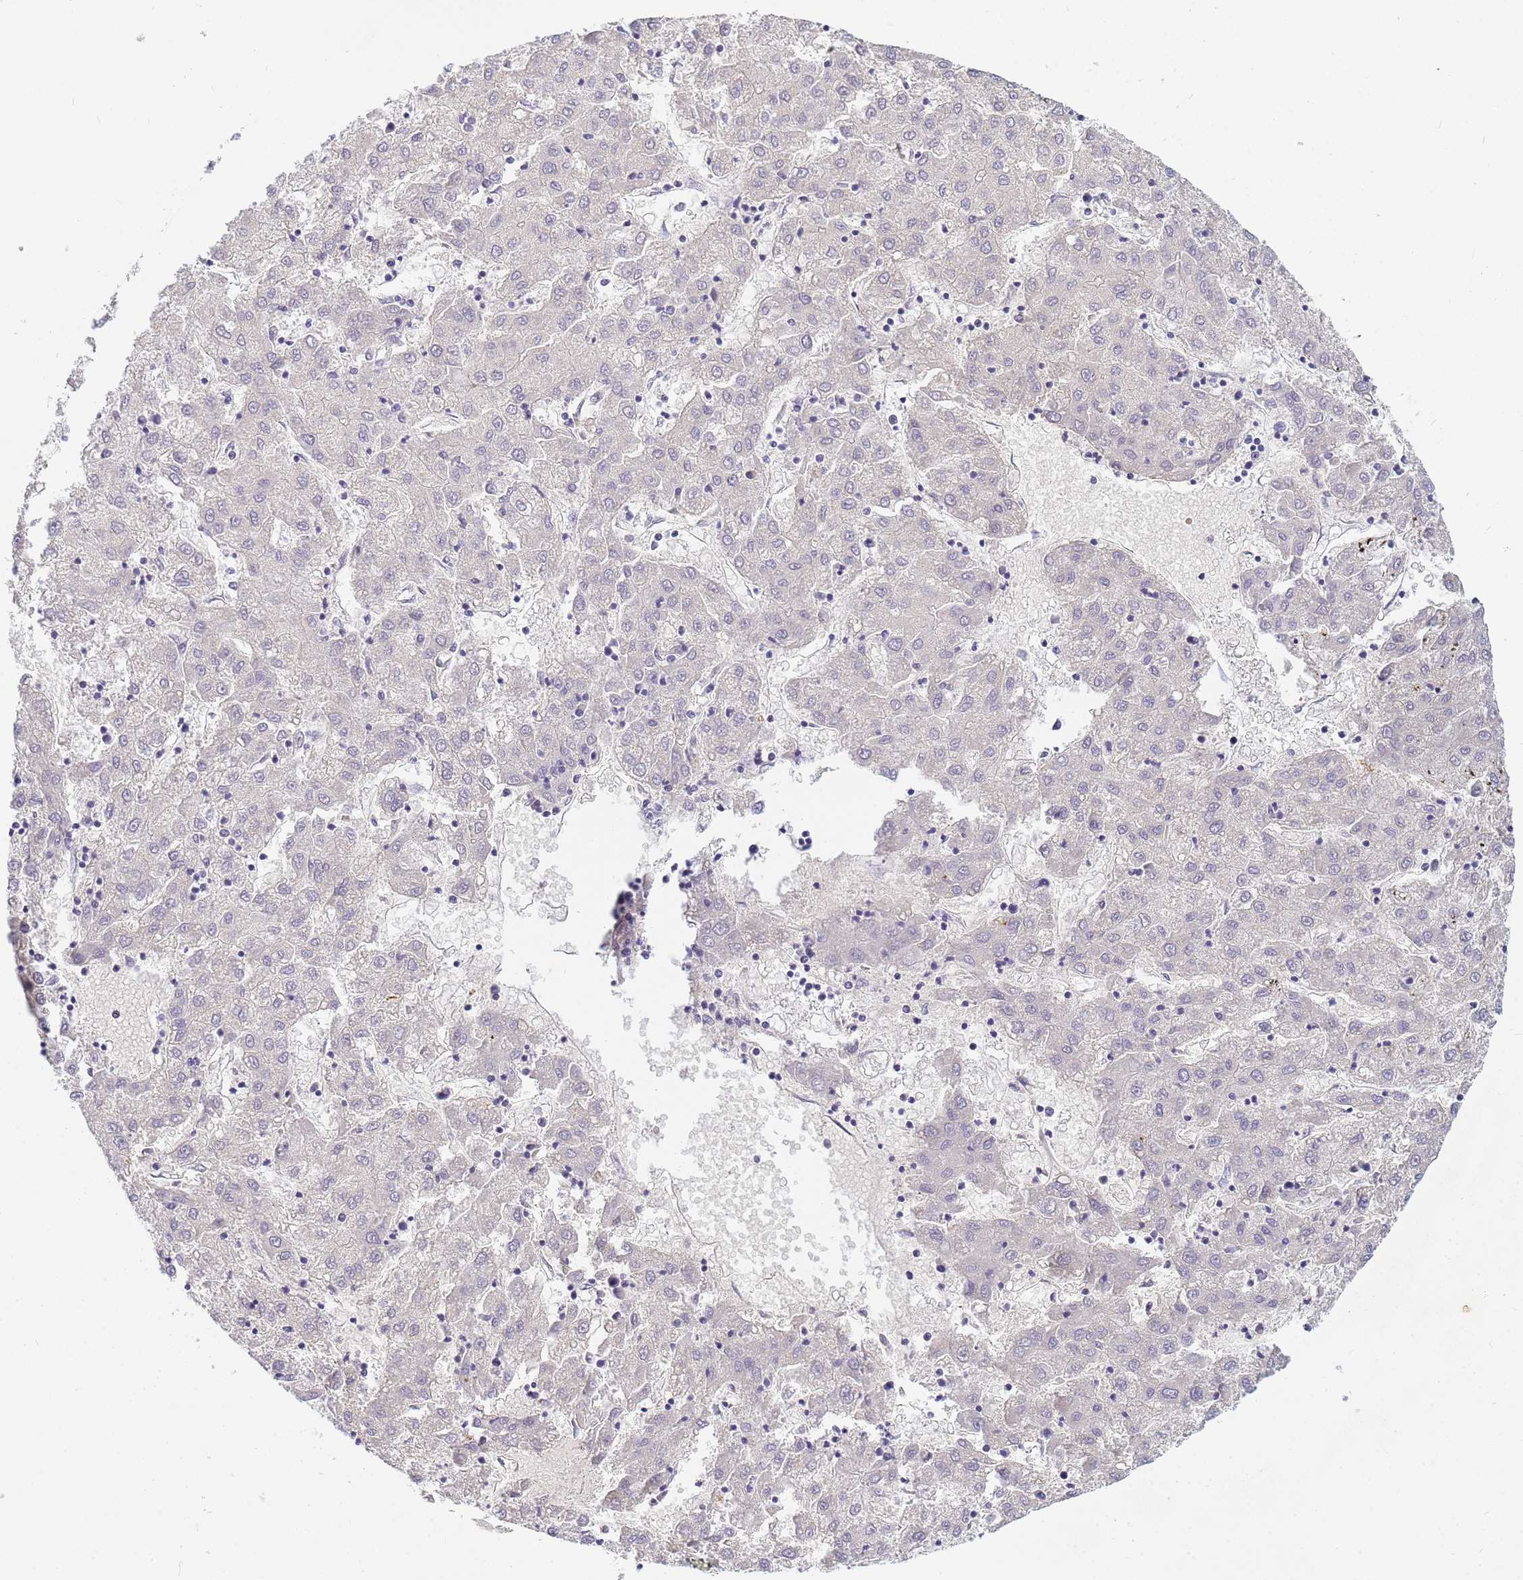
{"staining": {"intensity": "negative", "quantity": "none", "location": "none"}, "tissue": "liver cancer", "cell_type": "Tumor cells", "image_type": "cancer", "snomed": [{"axis": "morphology", "description": "Carcinoma, Hepatocellular, NOS"}, {"axis": "topography", "description": "Liver"}], "caption": "Immunohistochemistry histopathology image of human liver cancer (hepatocellular carcinoma) stained for a protein (brown), which demonstrates no staining in tumor cells.", "gene": "B3GNT8", "patient": {"sex": "male", "age": 72}}